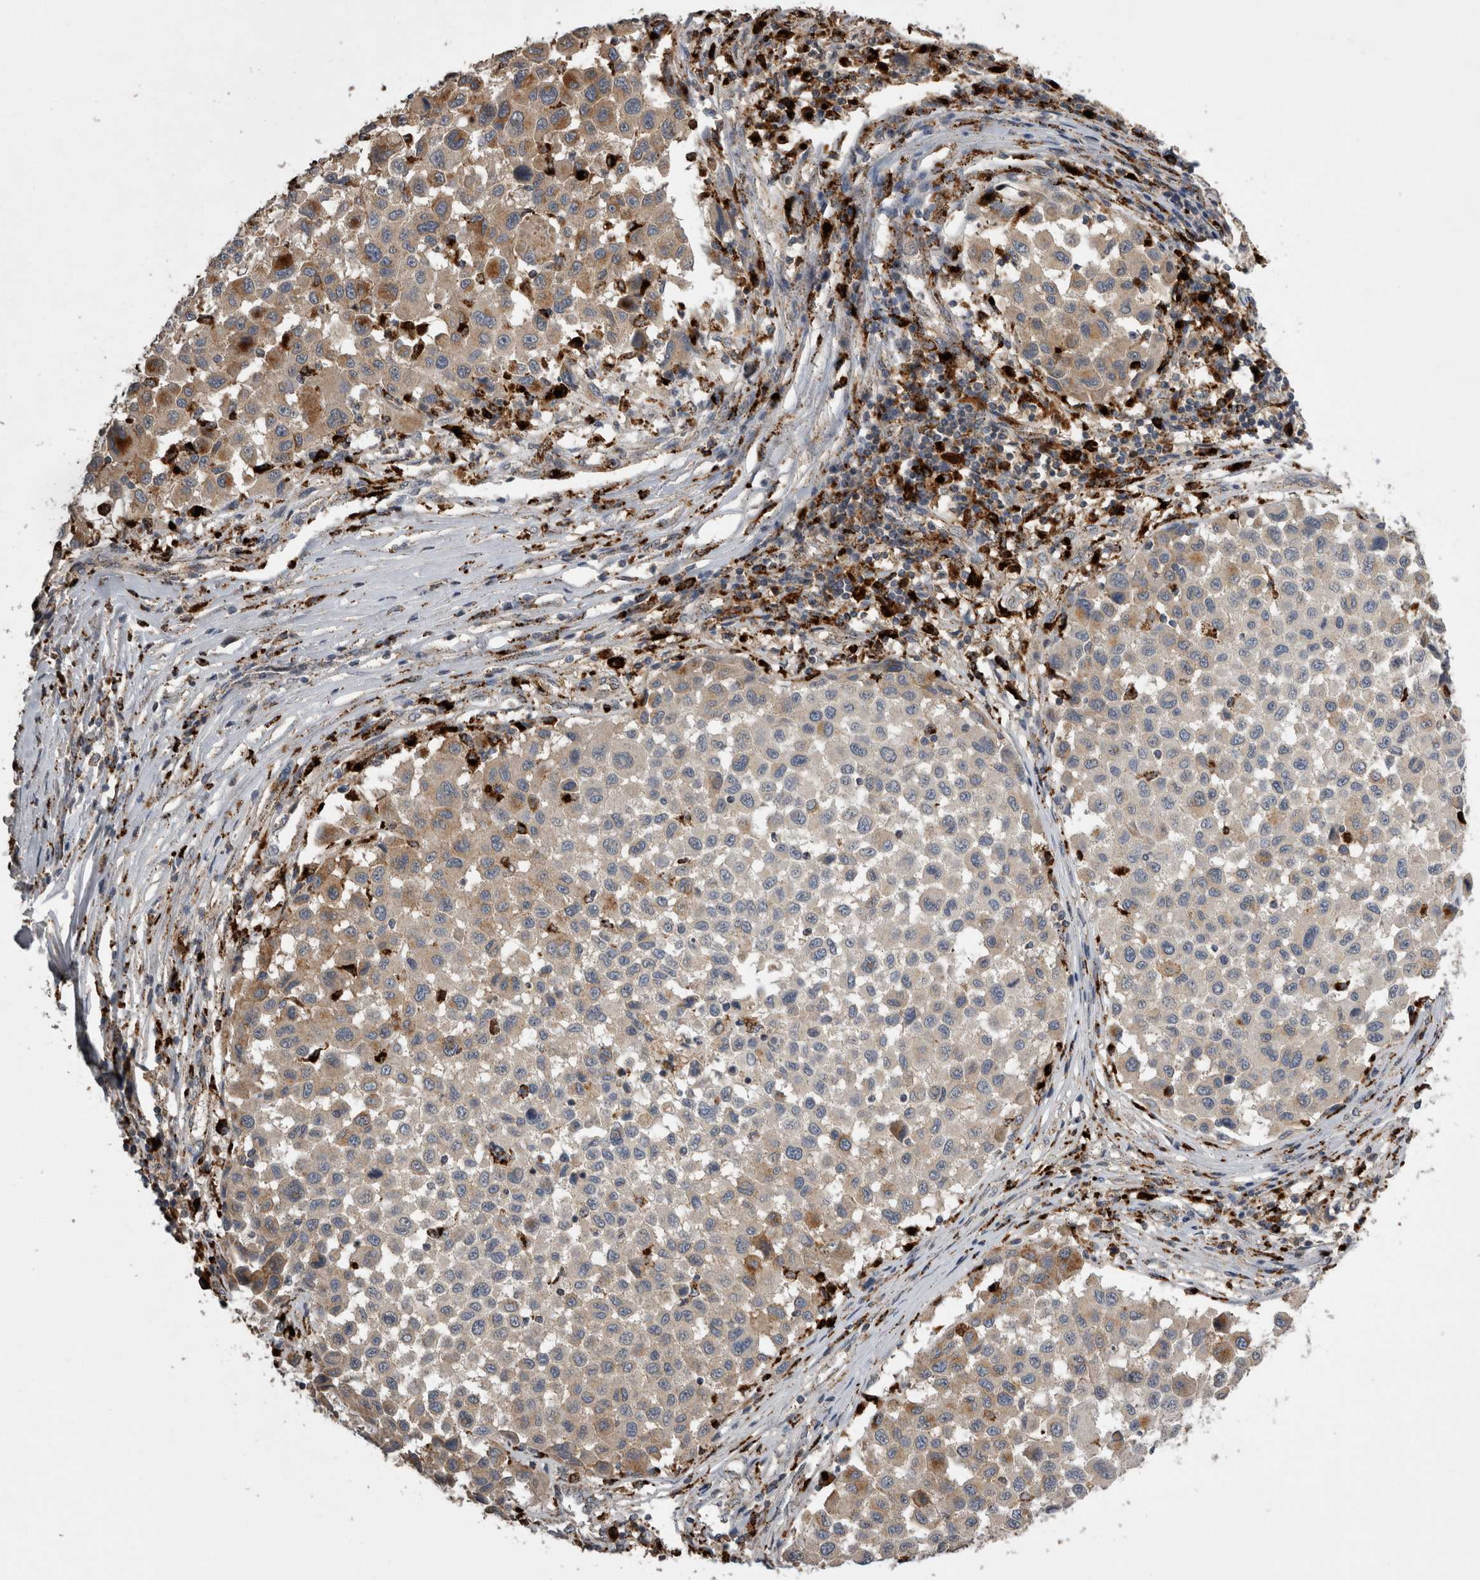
{"staining": {"intensity": "weak", "quantity": "25%-75%", "location": "cytoplasmic/membranous"}, "tissue": "melanoma", "cell_type": "Tumor cells", "image_type": "cancer", "snomed": [{"axis": "morphology", "description": "Malignant melanoma, Metastatic site"}, {"axis": "topography", "description": "Lymph node"}], "caption": "Immunohistochemical staining of human malignant melanoma (metastatic site) displays low levels of weak cytoplasmic/membranous positivity in approximately 25%-75% of tumor cells. The staining is performed using DAB brown chromogen to label protein expression. The nuclei are counter-stained blue using hematoxylin.", "gene": "CTSZ", "patient": {"sex": "male", "age": 61}}